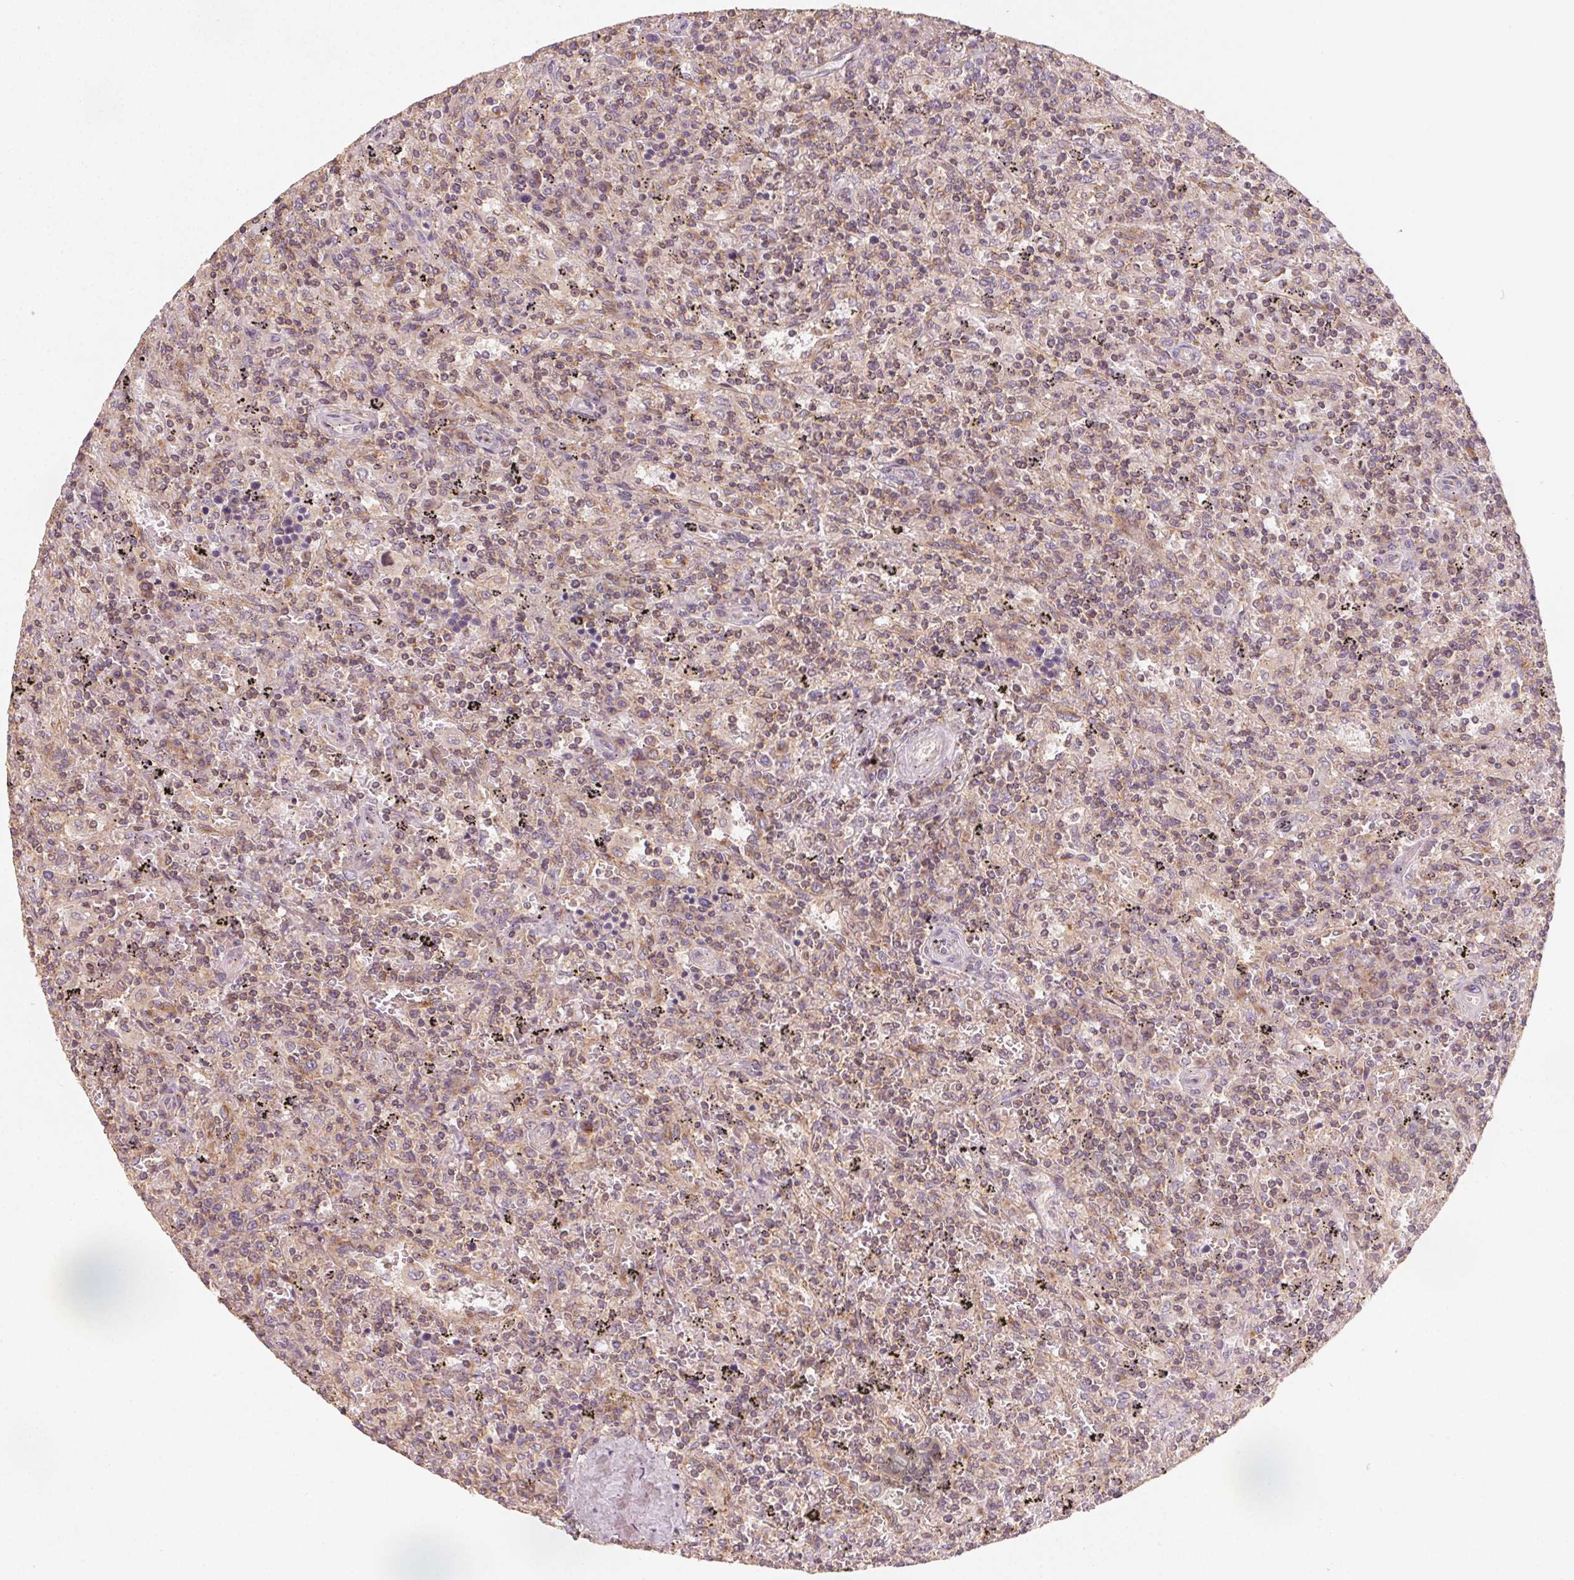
{"staining": {"intensity": "weak", "quantity": ">75%", "location": "cytoplasmic/membranous"}, "tissue": "lymphoma", "cell_type": "Tumor cells", "image_type": "cancer", "snomed": [{"axis": "morphology", "description": "Malignant lymphoma, non-Hodgkin's type, Low grade"}, {"axis": "topography", "description": "Spleen"}], "caption": "Protein staining displays weak cytoplasmic/membranous expression in about >75% of tumor cells in lymphoma.", "gene": "AP1S1", "patient": {"sex": "male", "age": 62}}